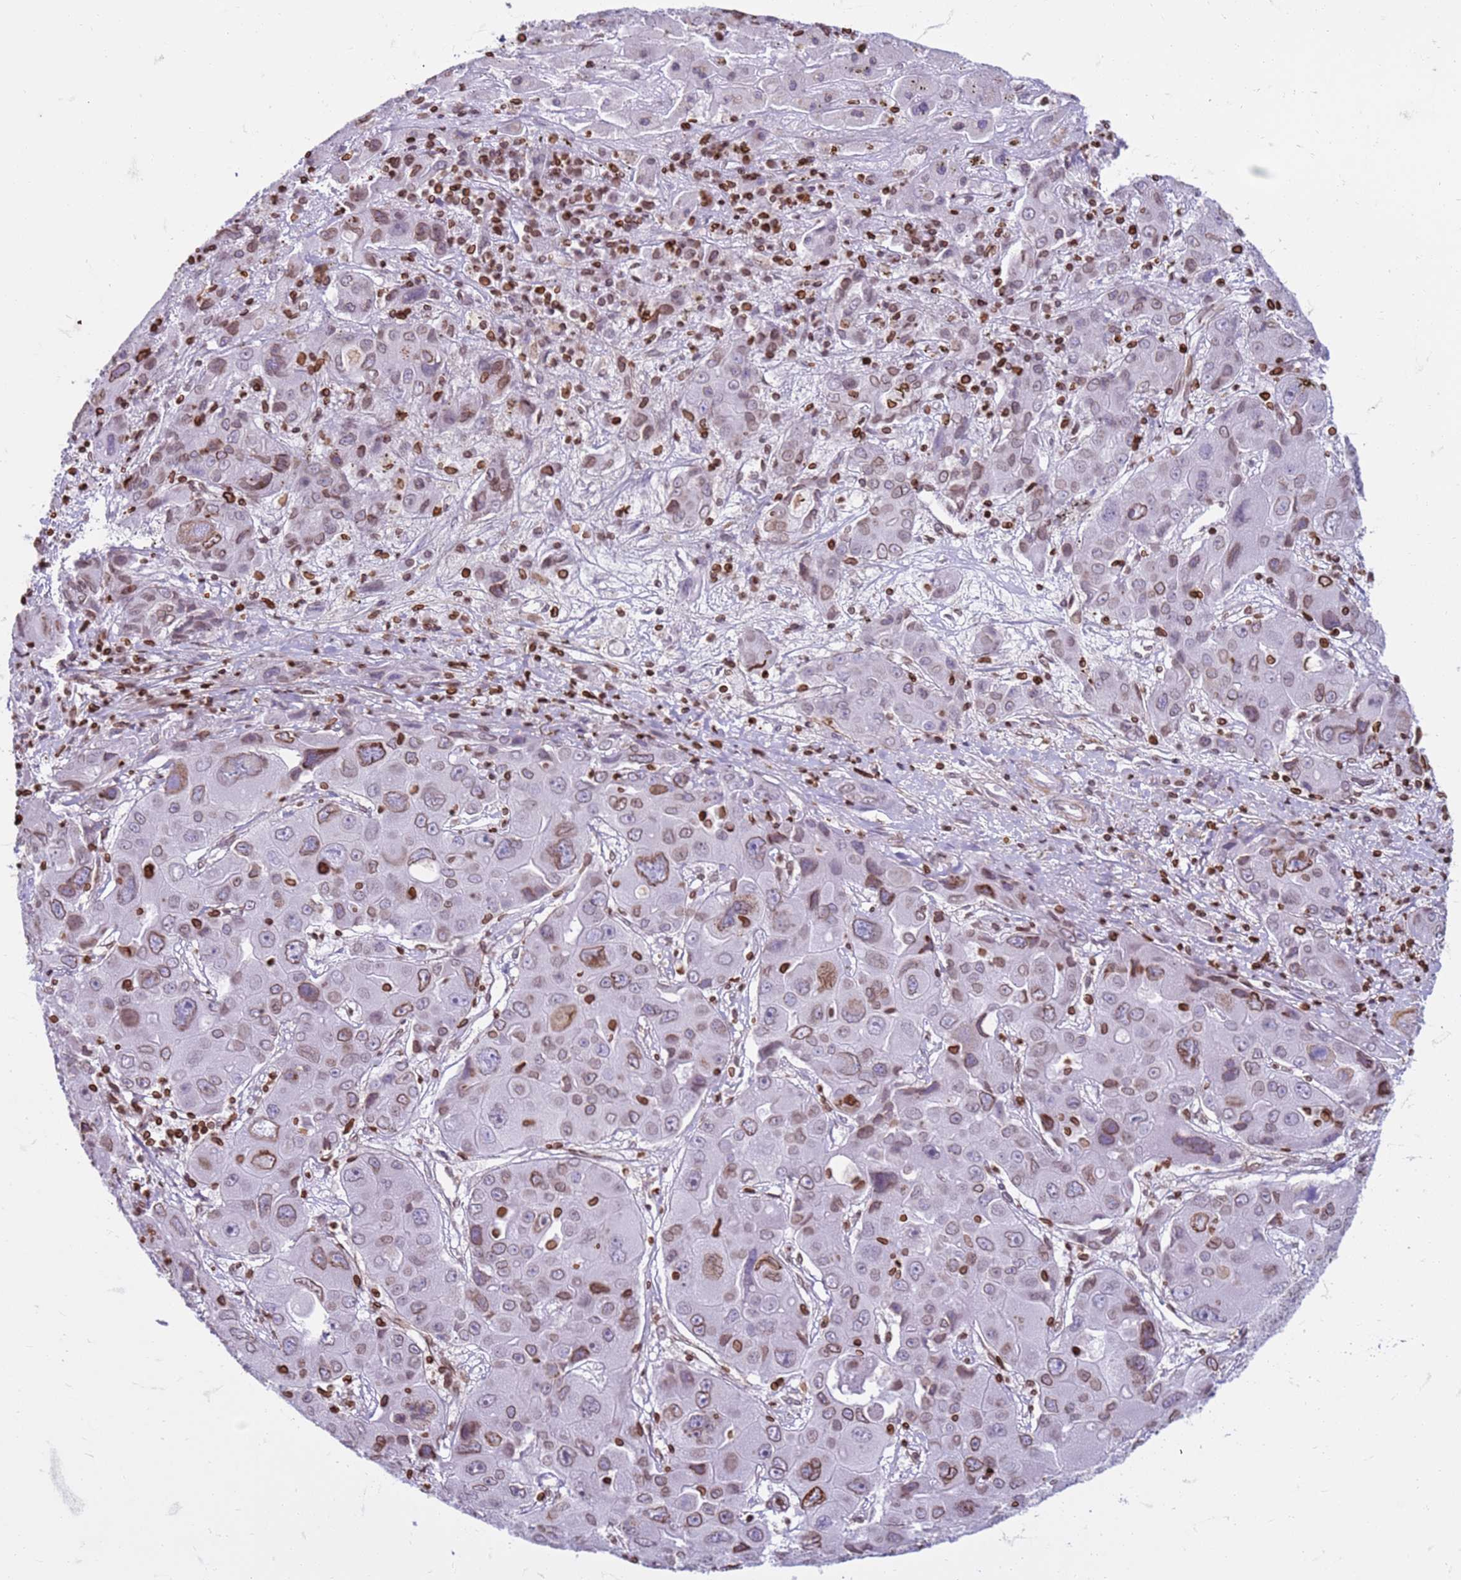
{"staining": {"intensity": "moderate", "quantity": ">75%", "location": "cytoplasmic/membranous,nuclear"}, "tissue": "liver cancer", "cell_type": "Tumor cells", "image_type": "cancer", "snomed": [{"axis": "morphology", "description": "Cholangiocarcinoma"}, {"axis": "topography", "description": "Liver"}], "caption": "The photomicrograph displays a brown stain indicating the presence of a protein in the cytoplasmic/membranous and nuclear of tumor cells in cholangiocarcinoma (liver).", "gene": "METTL25B", "patient": {"sex": "male", "age": 67}}